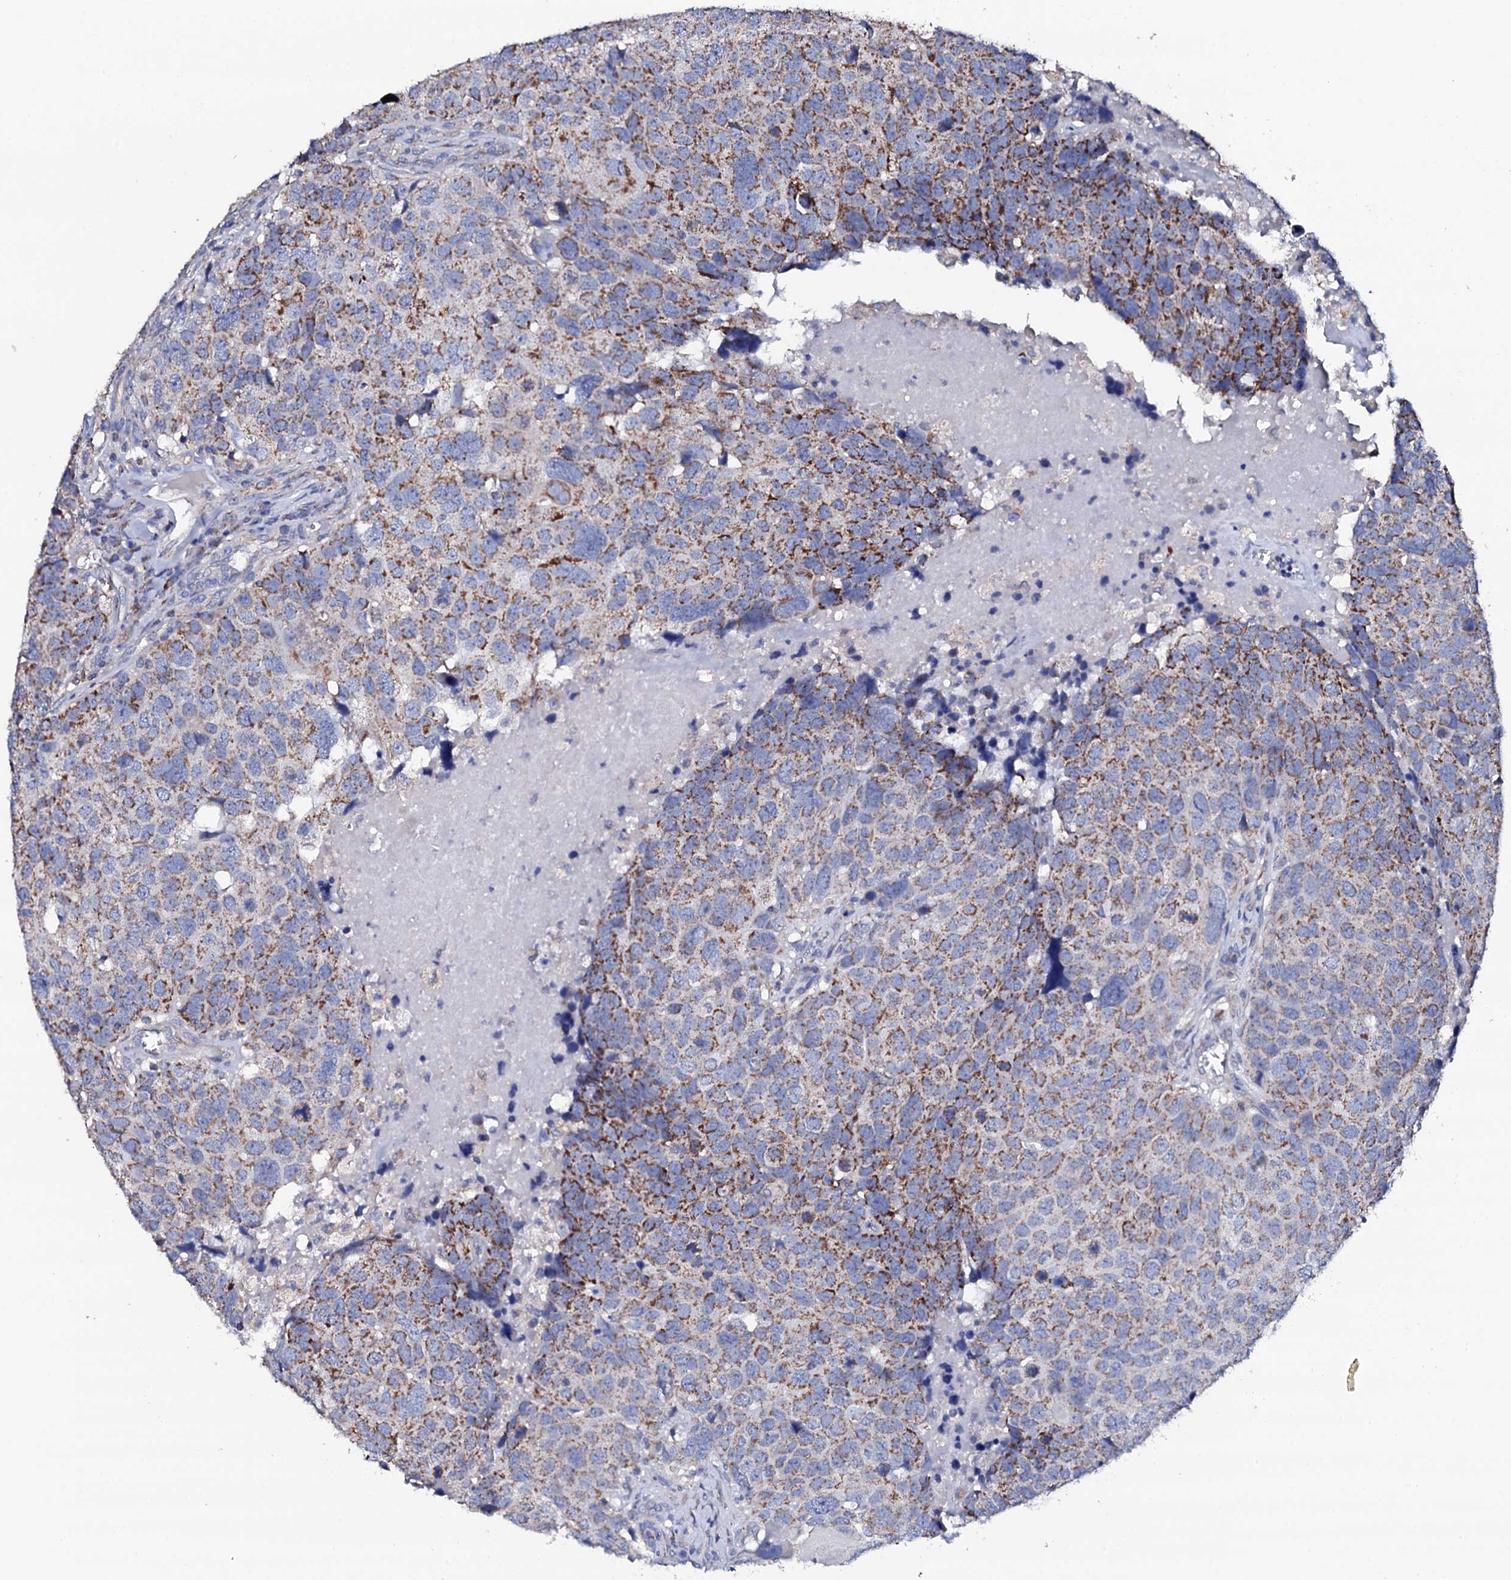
{"staining": {"intensity": "moderate", "quantity": "25%-75%", "location": "cytoplasmic/membranous"}, "tissue": "head and neck cancer", "cell_type": "Tumor cells", "image_type": "cancer", "snomed": [{"axis": "morphology", "description": "Squamous cell carcinoma, NOS"}, {"axis": "topography", "description": "Head-Neck"}], "caption": "An immunohistochemistry (IHC) histopathology image of neoplastic tissue is shown. Protein staining in brown shows moderate cytoplasmic/membranous positivity in head and neck squamous cell carcinoma within tumor cells.", "gene": "TCAF2", "patient": {"sex": "male", "age": 66}}